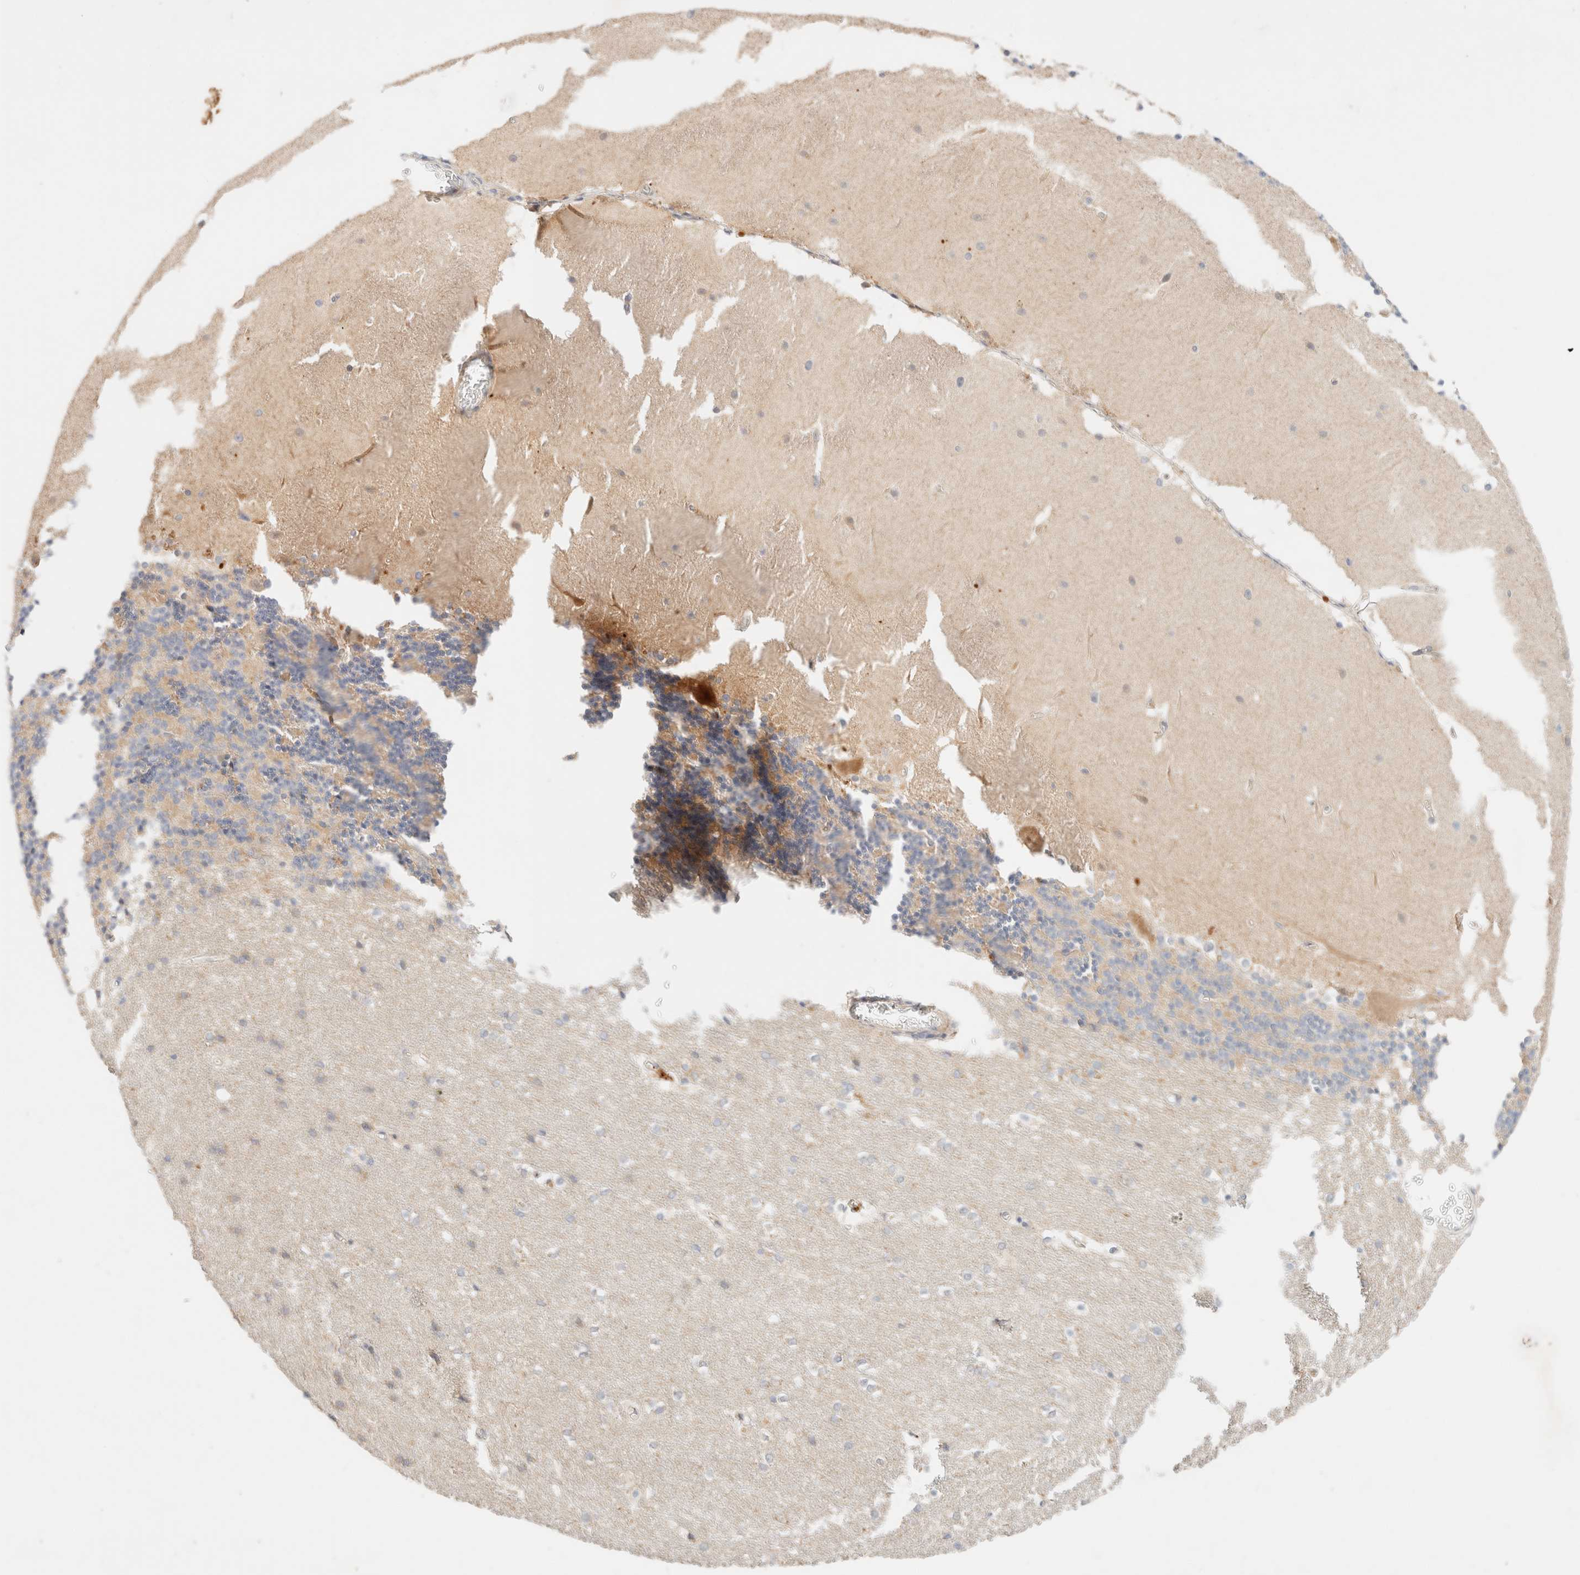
{"staining": {"intensity": "weak", "quantity": "<25%", "location": "cytoplasmic/membranous"}, "tissue": "cerebellum", "cell_type": "Cells in granular layer", "image_type": "normal", "snomed": [{"axis": "morphology", "description": "Normal tissue, NOS"}, {"axis": "topography", "description": "Cerebellum"}], "caption": "IHC of normal cerebellum exhibits no positivity in cells in granular layer.", "gene": "SGSM2", "patient": {"sex": "female", "age": 19}}